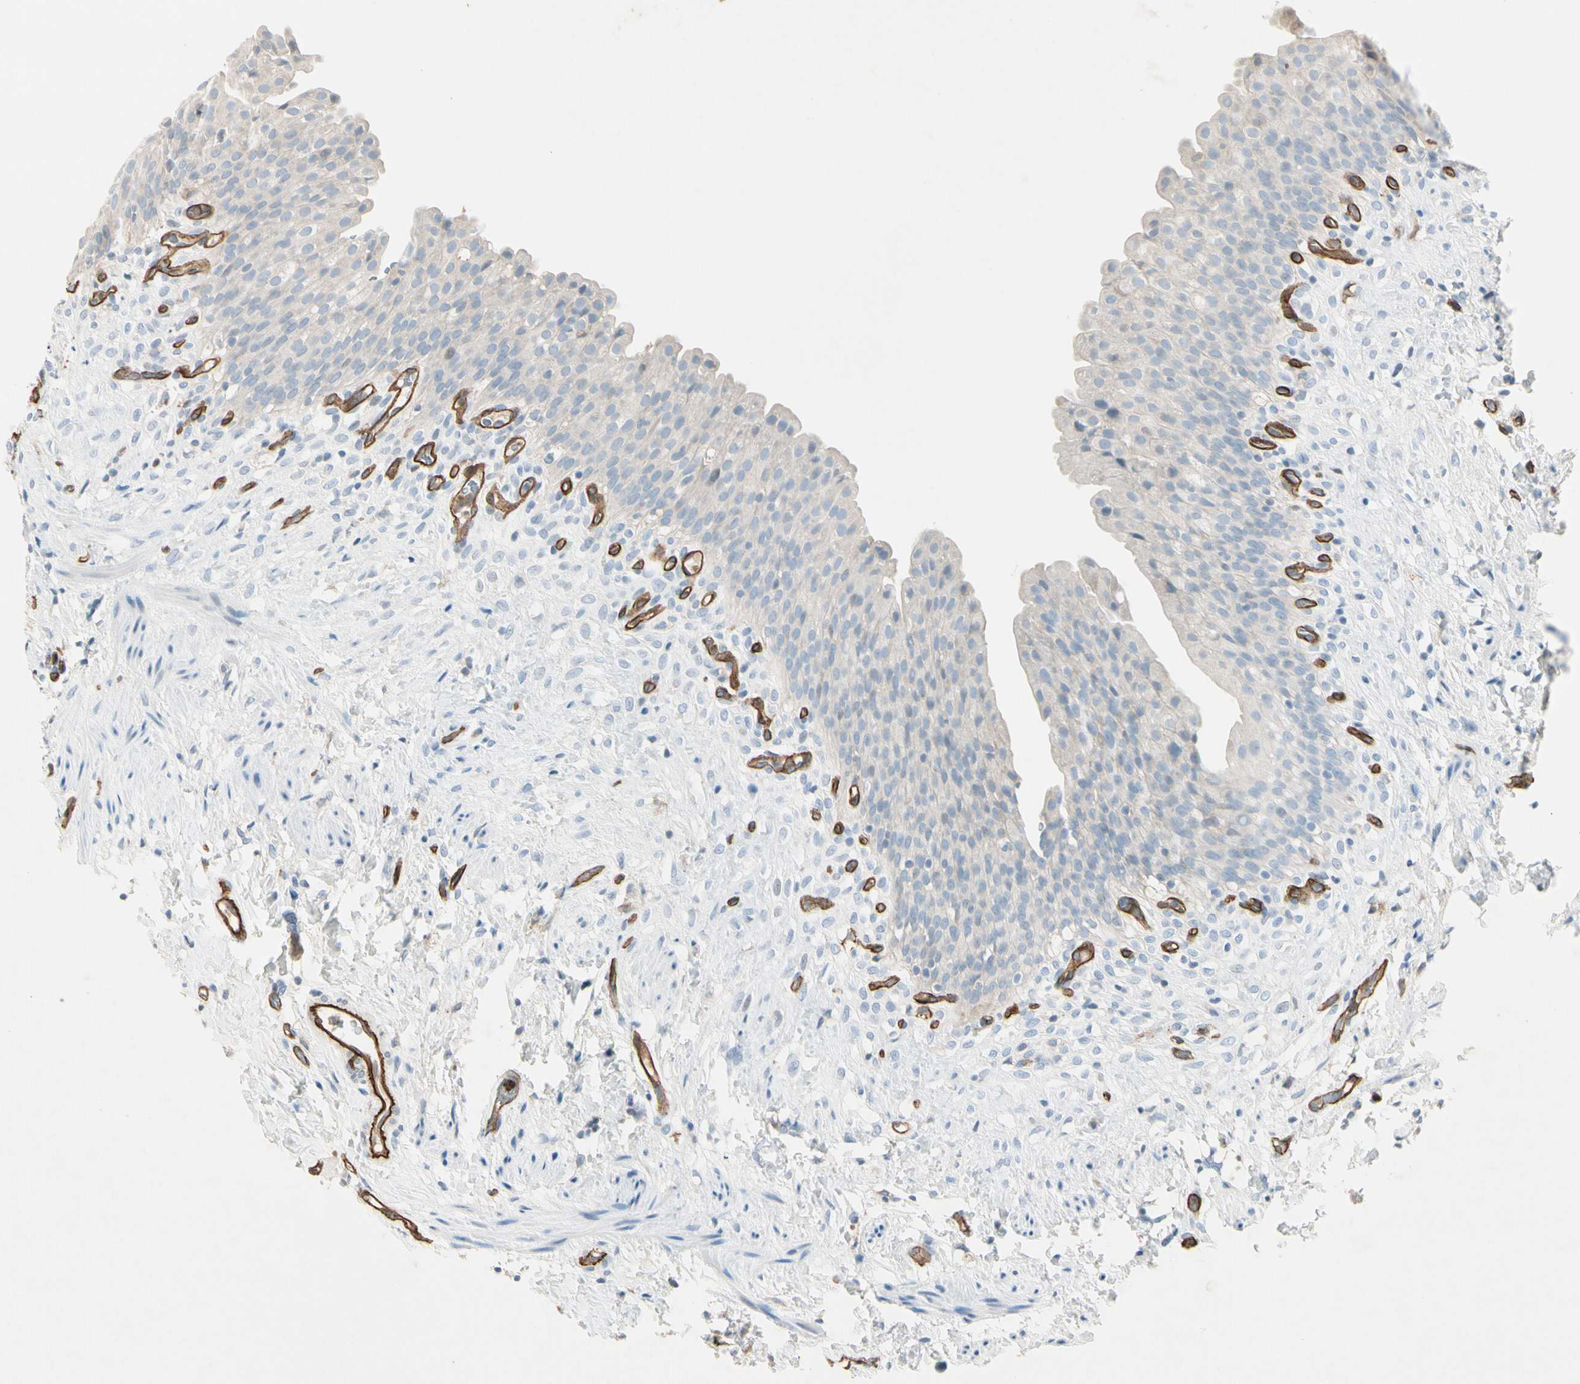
{"staining": {"intensity": "negative", "quantity": "none", "location": "none"}, "tissue": "urinary bladder", "cell_type": "Urothelial cells", "image_type": "normal", "snomed": [{"axis": "morphology", "description": "Normal tissue, NOS"}, {"axis": "topography", "description": "Urinary bladder"}], "caption": "The micrograph demonstrates no significant expression in urothelial cells of urinary bladder.", "gene": "CD93", "patient": {"sex": "female", "age": 79}}